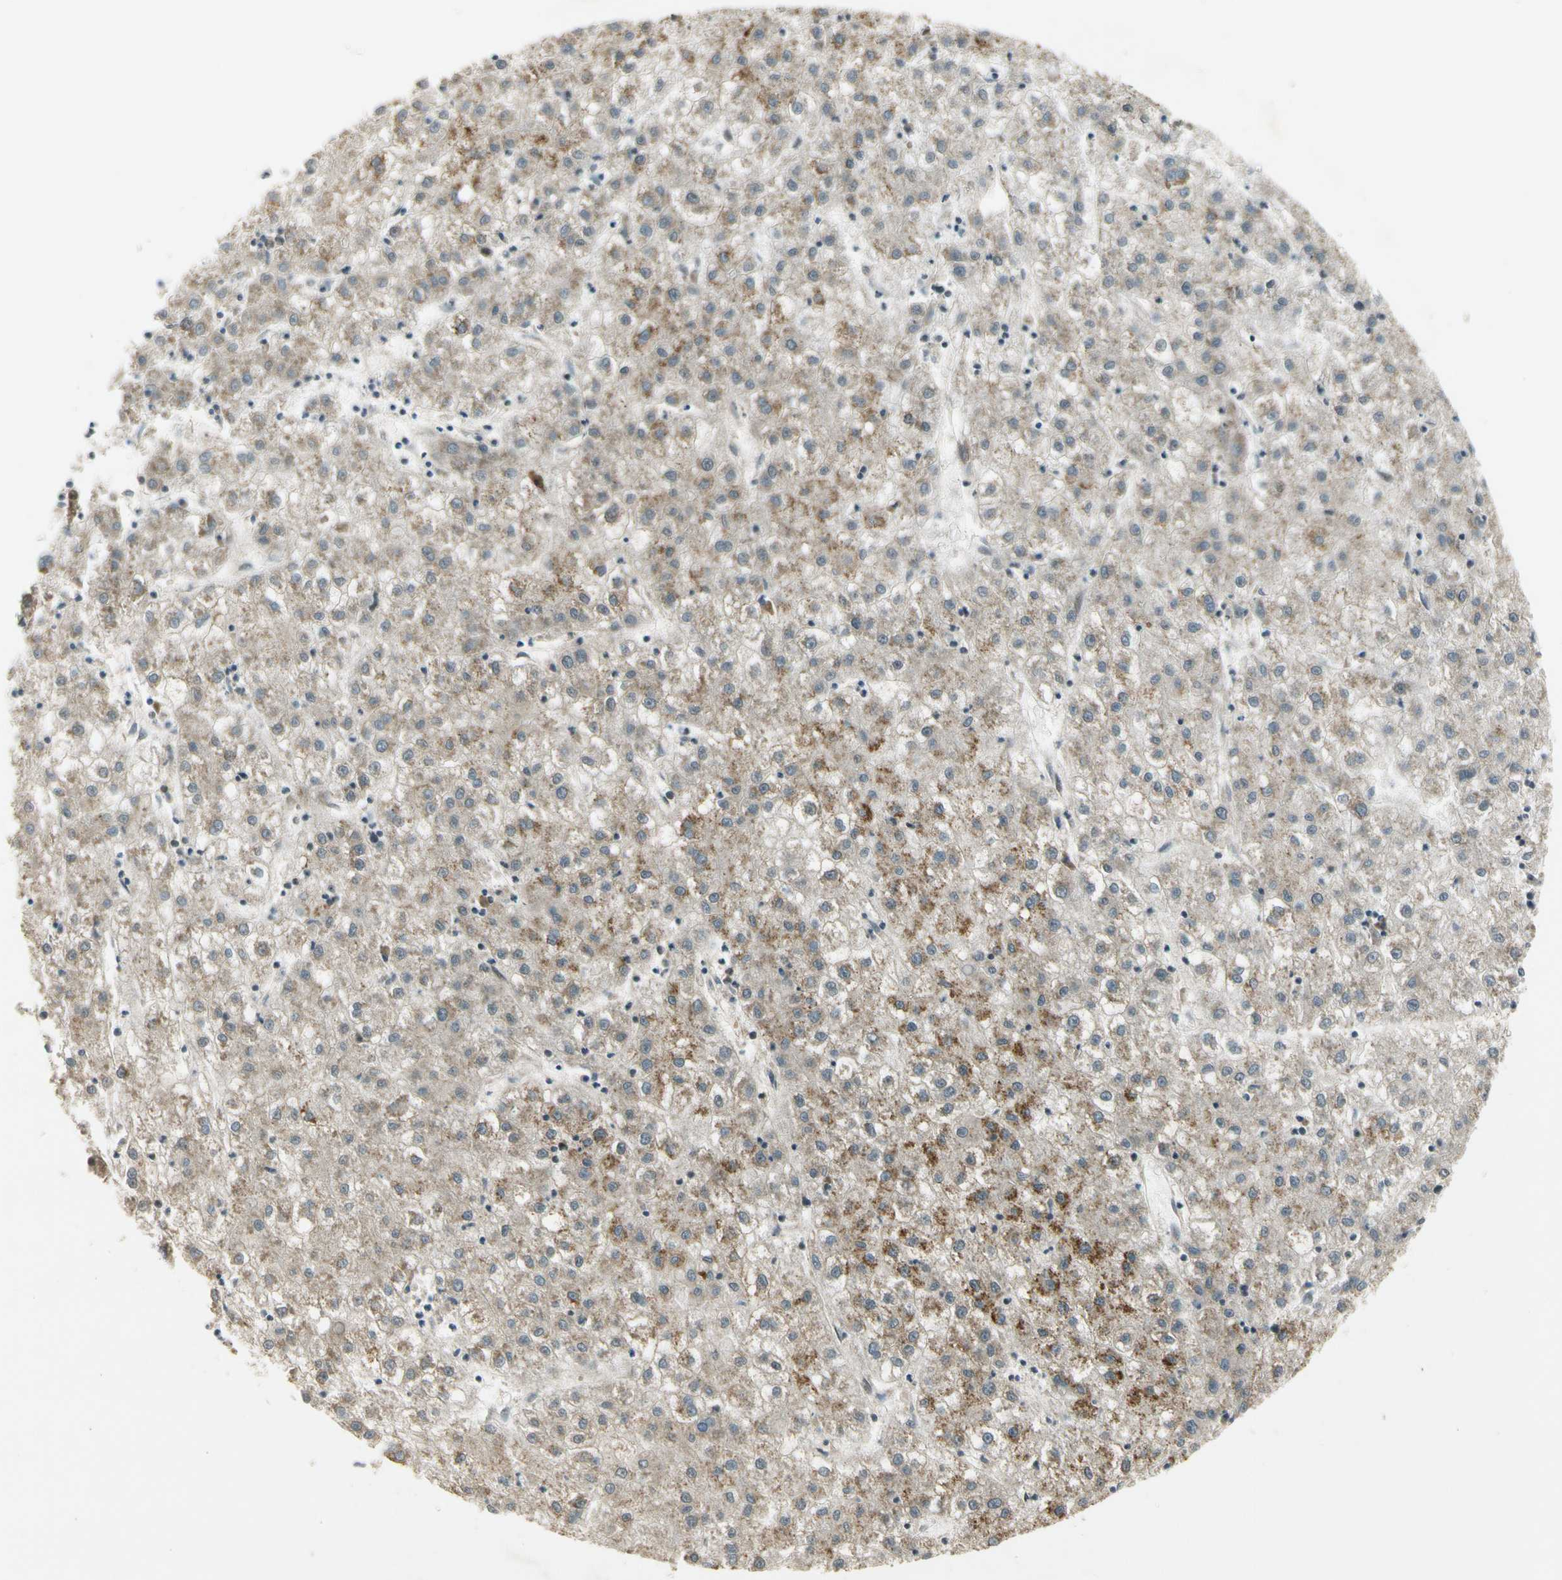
{"staining": {"intensity": "weak", "quantity": "<25%", "location": "cytoplasmic/membranous"}, "tissue": "liver cancer", "cell_type": "Tumor cells", "image_type": "cancer", "snomed": [{"axis": "morphology", "description": "Carcinoma, Hepatocellular, NOS"}, {"axis": "topography", "description": "Liver"}], "caption": "The image exhibits no significant expression in tumor cells of liver cancer (hepatocellular carcinoma). (Stains: DAB immunohistochemistry (IHC) with hematoxylin counter stain, Microscopy: brightfield microscopy at high magnification).", "gene": "ZNF135", "patient": {"sex": "male", "age": 72}}